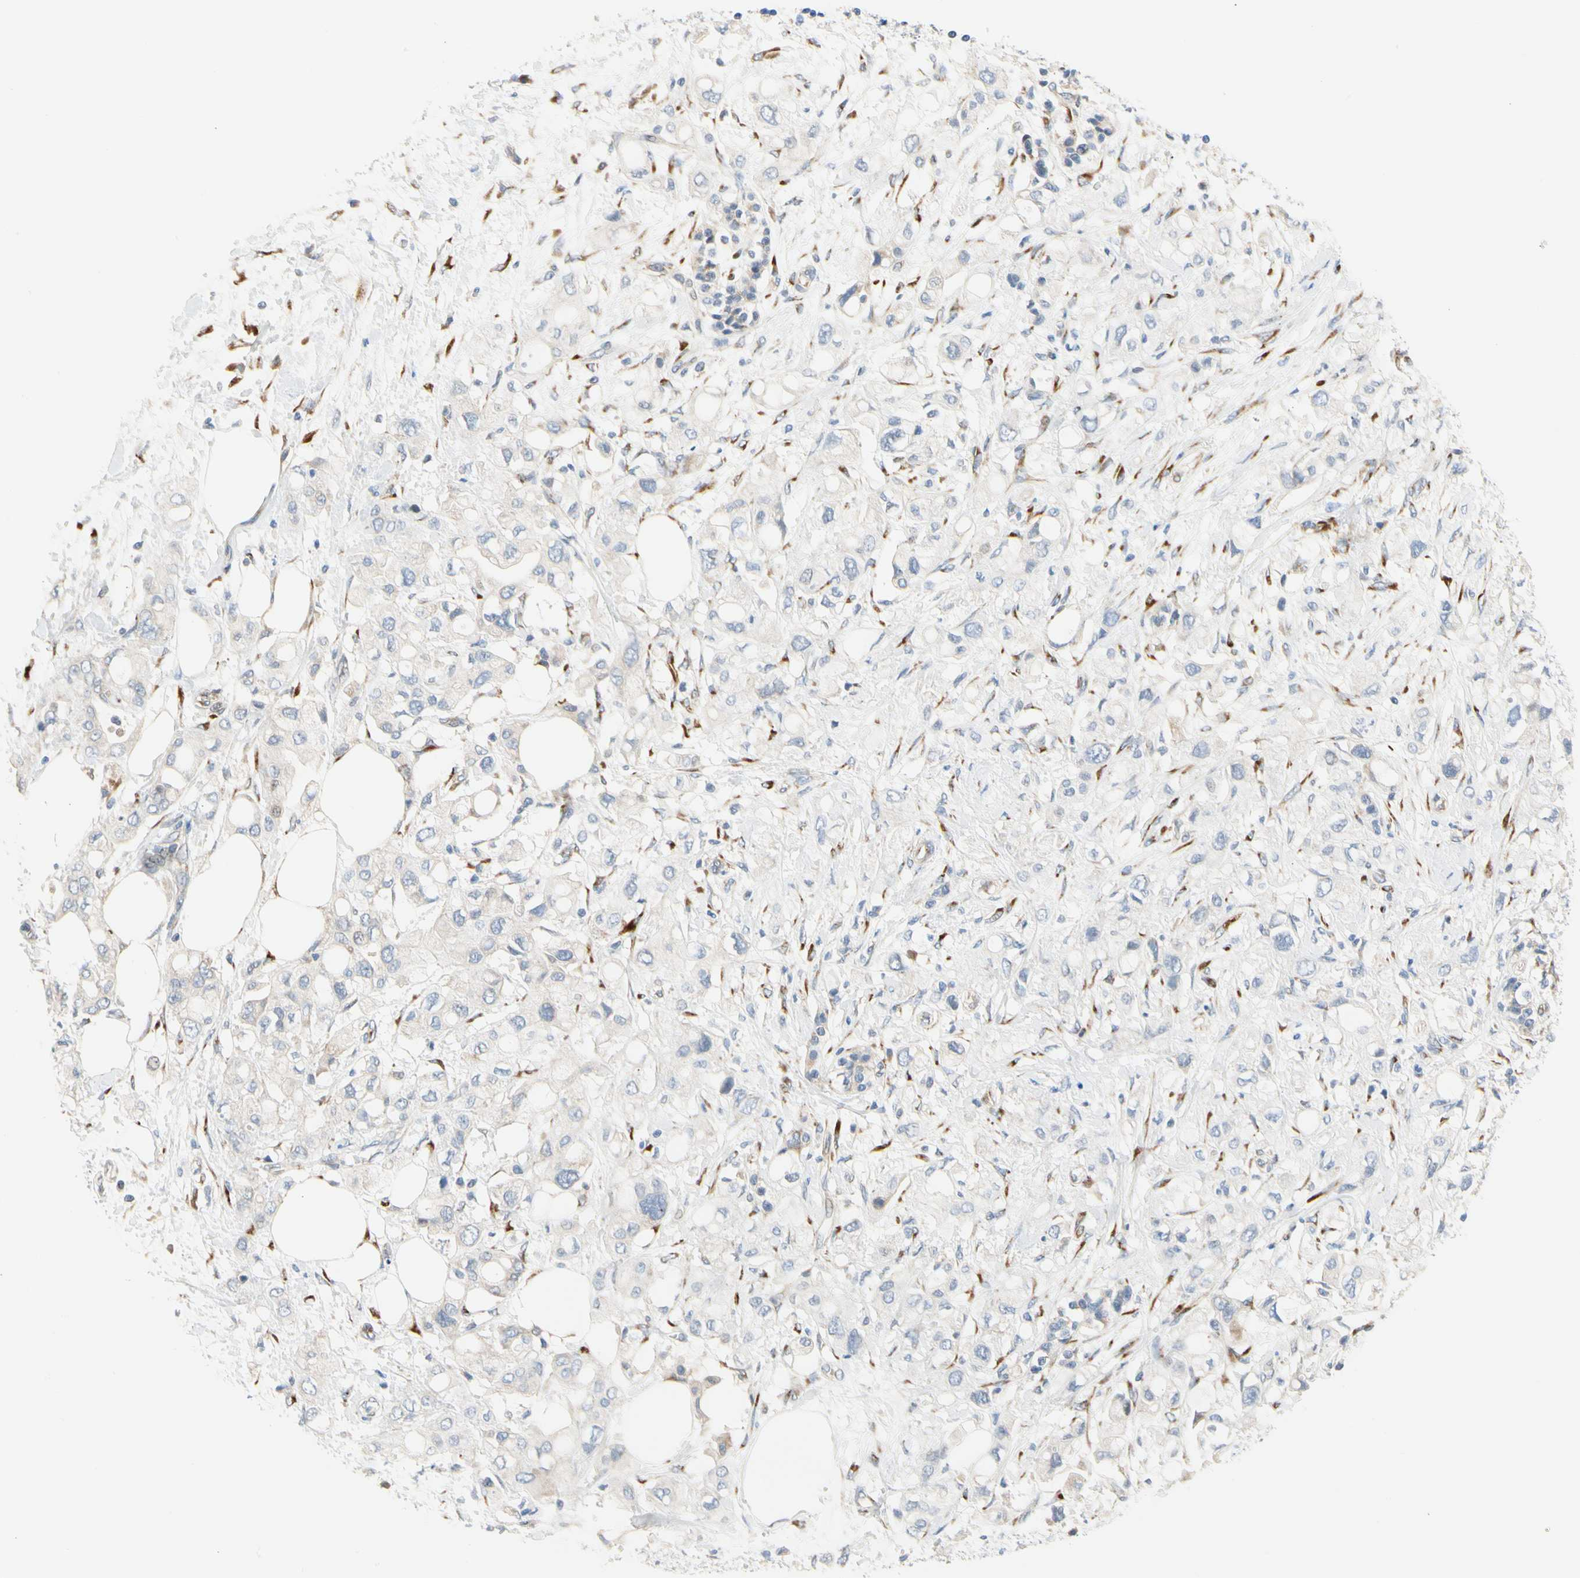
{"staining": {"intensity": "negative", "quantity": "none", "location": "none"}, "tissue": "pancreatic cancer", "cell_type": "Tumor cells", "image_type": "cancer", "snomed": [{"axis": "morphology", "description": "Adenocarcinoma, NOS"}, {"axis": "topography", "description": "Pancreas"}], "caption": "The immunohistochemistry (IHC) micrograph has no significant staining in tumor cells of adenocarcinoma (pancreatic) tissue.", "gene": "ZNF236", "patient": {"sex": "female", "age": 56}}